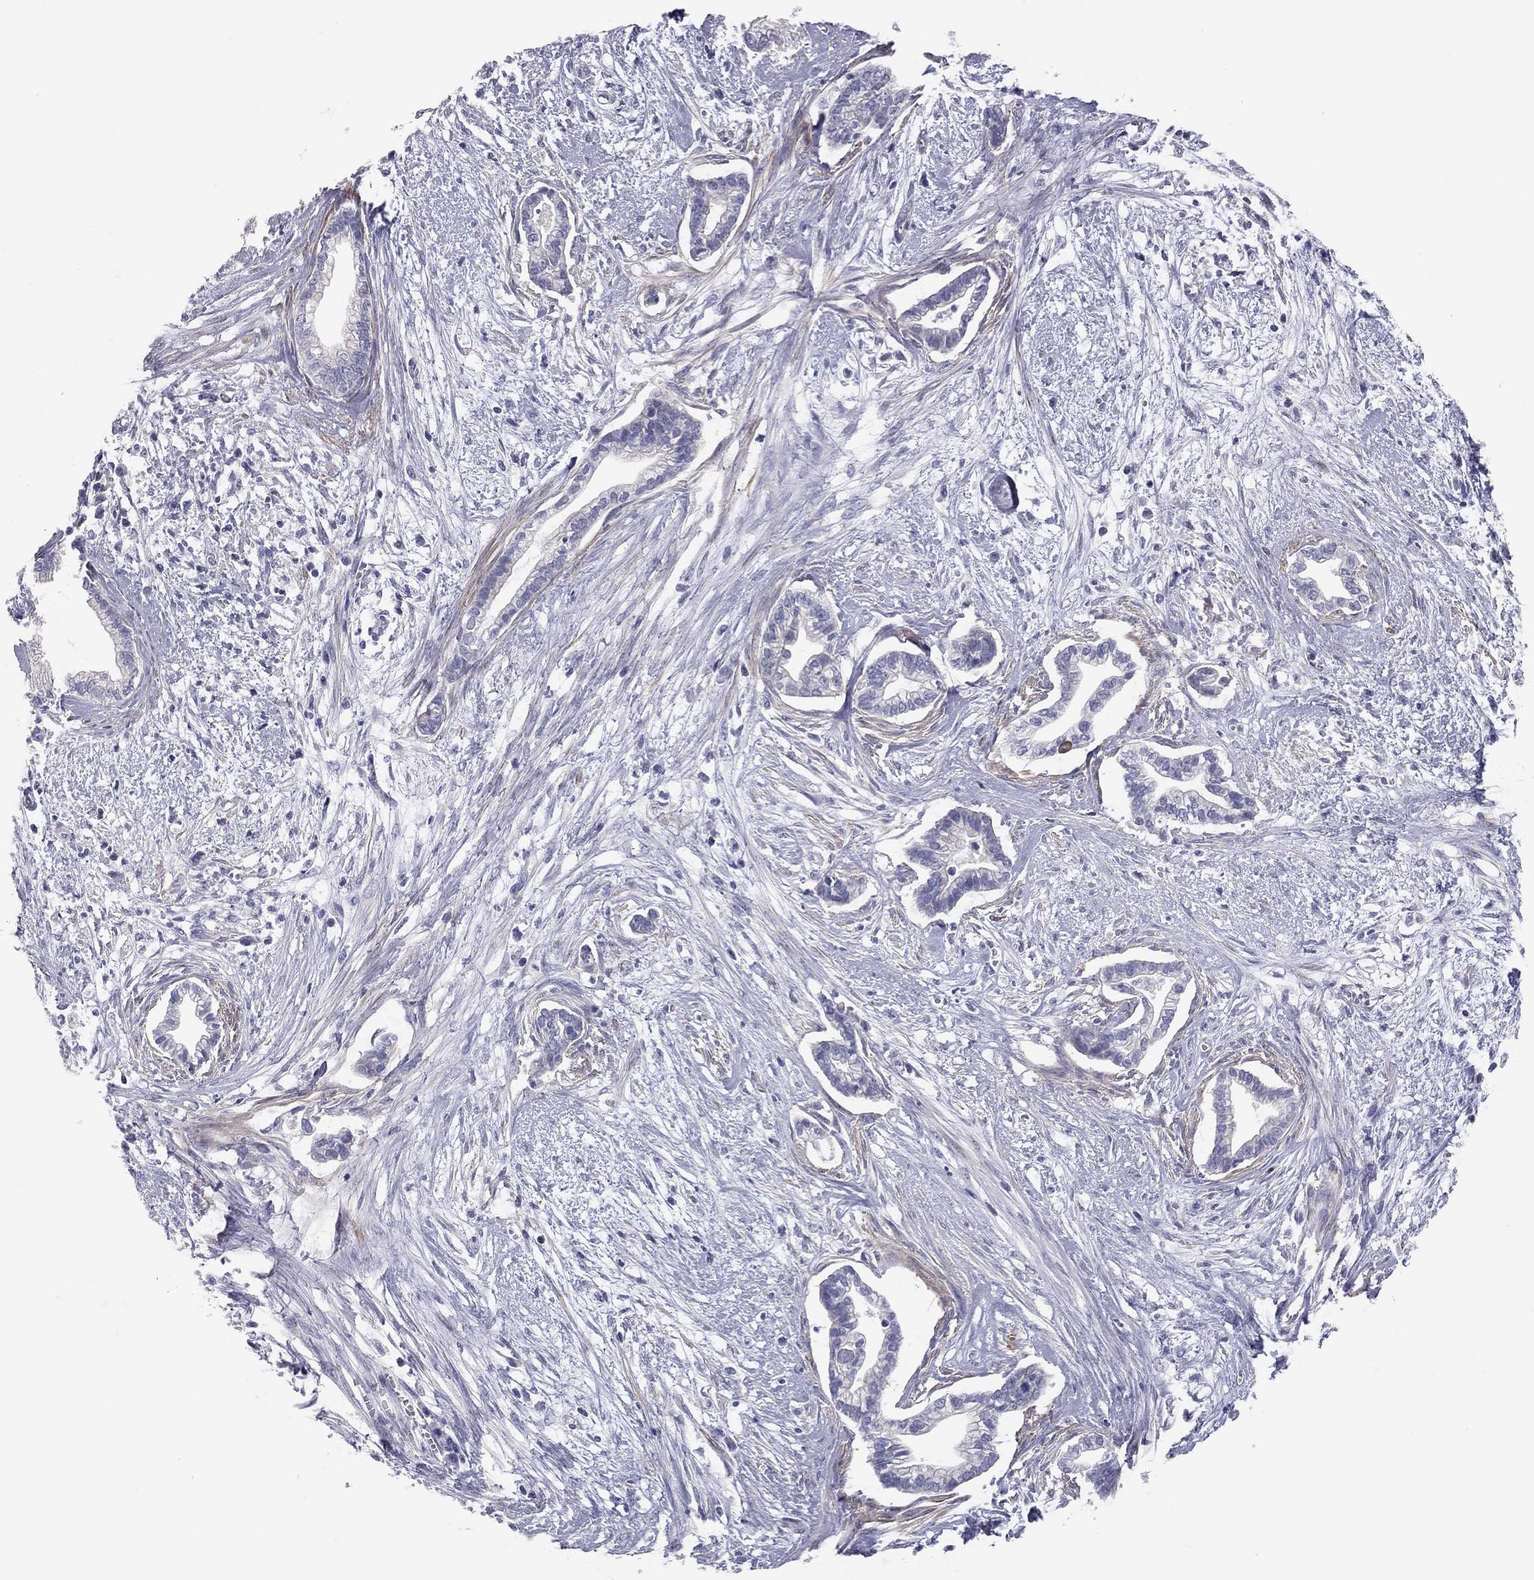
{"staining": {"intensity": "negative", "quantity": "none", "location": "none"}, "tissue": "cervical cancer", "cell_type": "Tumor cells", "image_type": "cancer", "snomed": [{"axis": "morphology", "description": "Adenocarcinoma, NOS"}, {"axis": "topography", "description": "Cervix"}], "caption": "The image exhibits no staining of tumor cells in cervical cancer.", "gene": "ADCYAP1", "patient": {"sex": "female", "age": 62}}